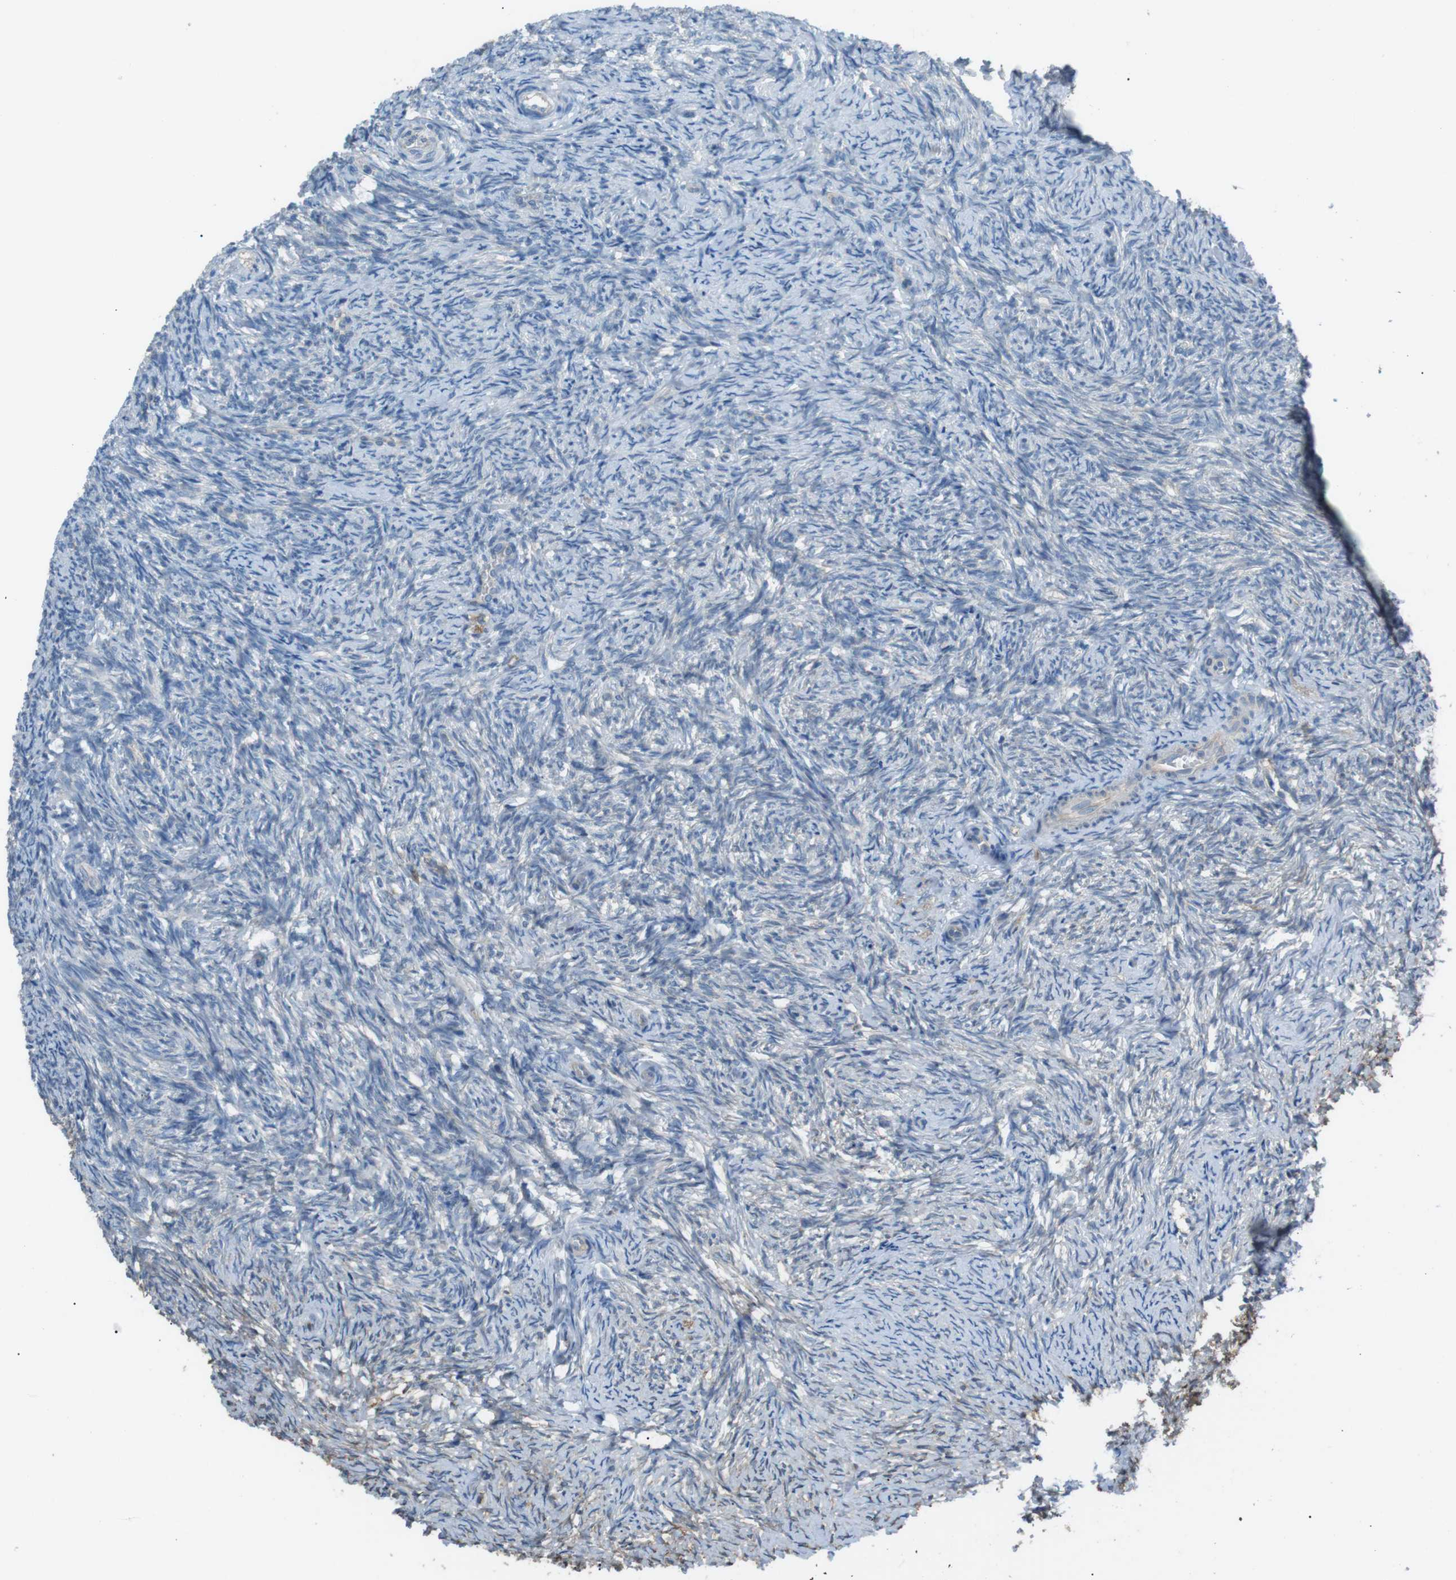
{"staining": {"intensity": "negative", "quantity": "none", "location": "none"}, "tissue": "ovary", "cell_type": "Follicle cells", "image_type": "normal", "snomed": [{"axis": "morphology", "description": "Normal tissue, NOS"}, {"axis": "topography", "description": "Ovary"}], "caption": "Immunohistochemistry (IHC) of normal human ovary reveals no expression in follicle cells.", "gene": "CDH26", "patient": {"sex": "female", "age": 41}}